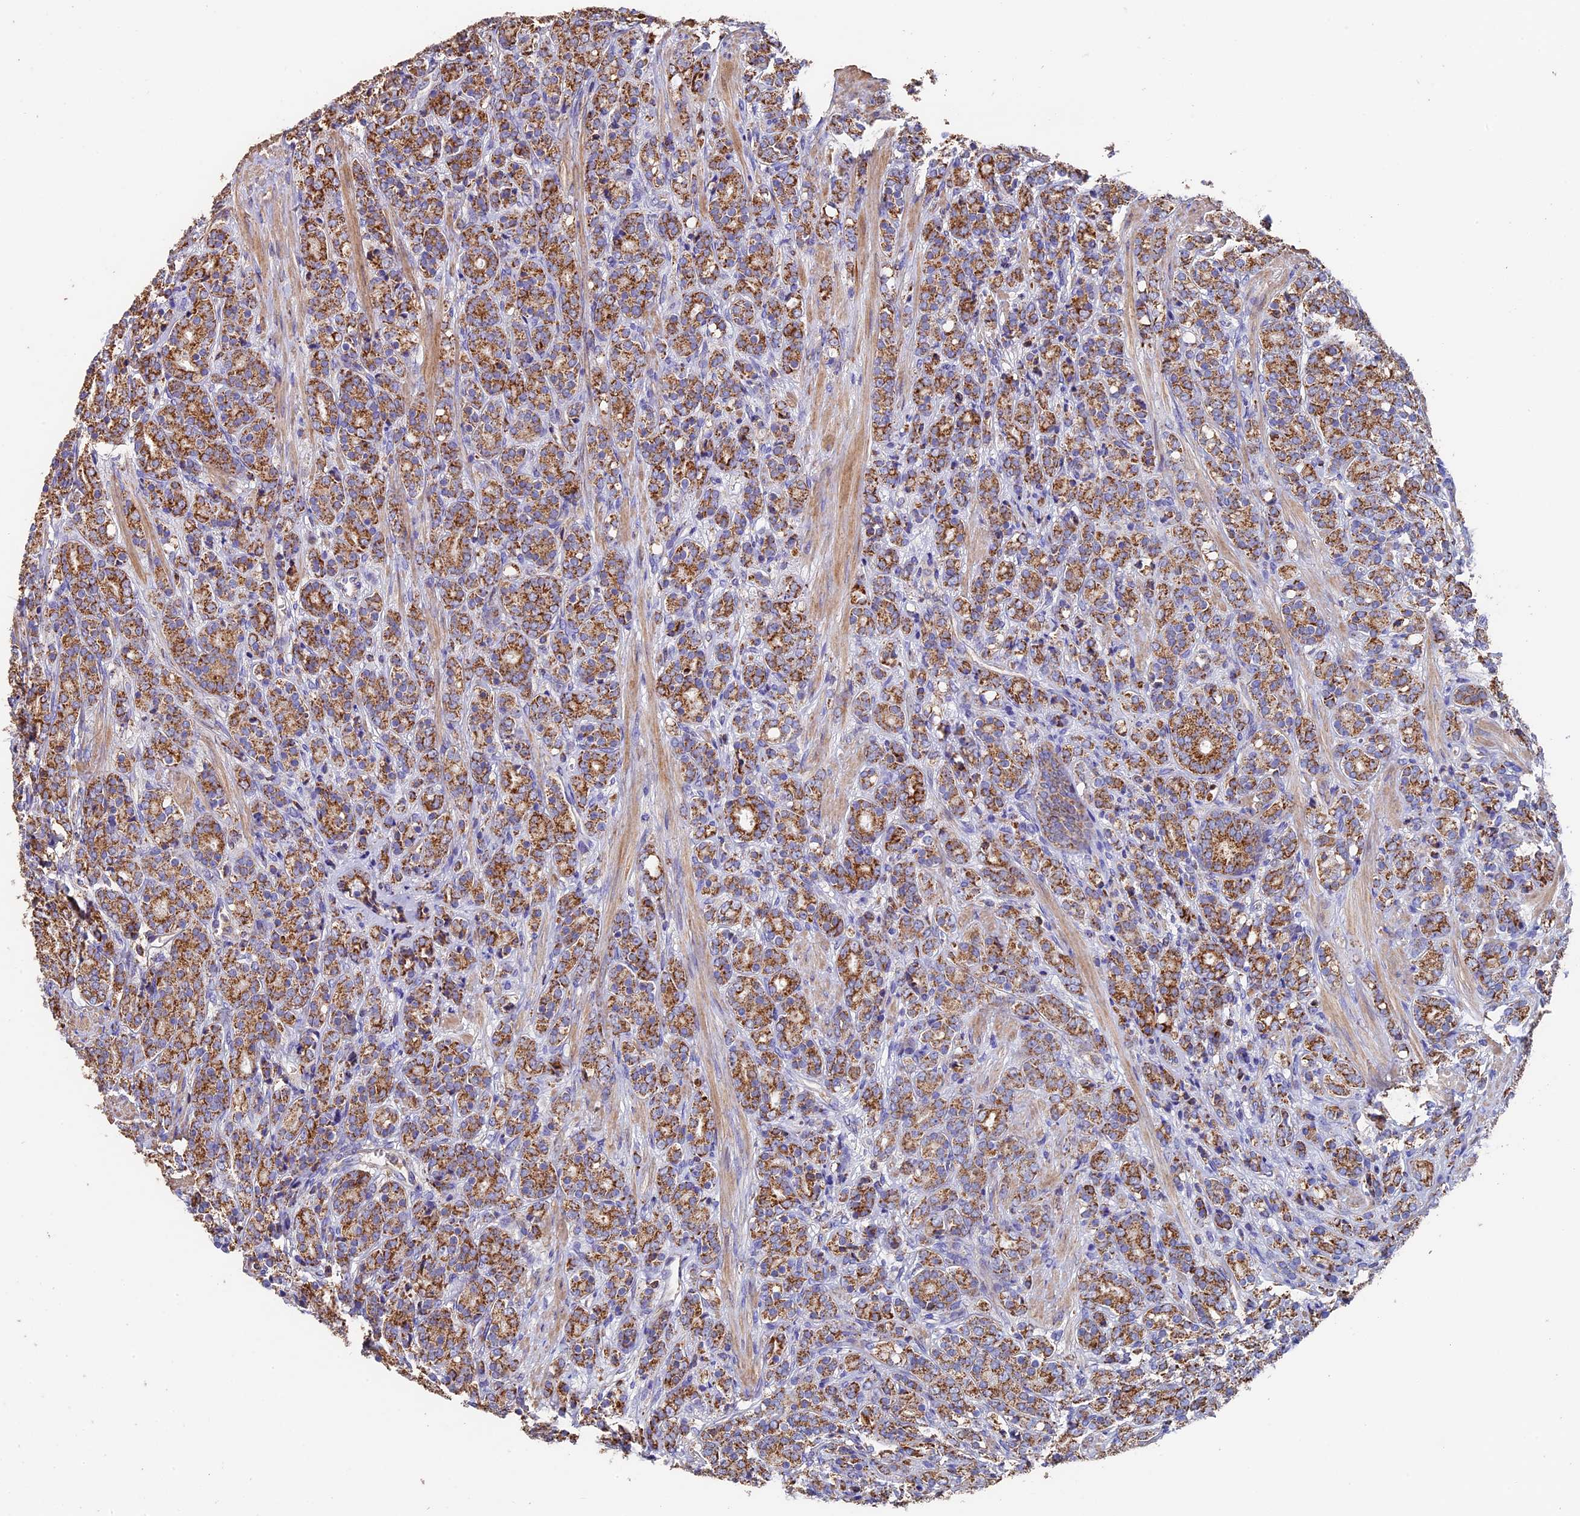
{"staining": {"intensity": "strong", "quantity": ">75%", "location": "cytoplasmic/membranous"}, "tissue": "prostate cancer", "cell_type": "Tumor cells", "image_type": "cancer", "snomed": [{"axis": "morphology", "description": "Adenocarcinoma, High grade"}, {"axis": "topography", "description": "Prostate"}], "caption": "The image reveals immunohistochemical staining of adenocarcinoma (high-grade) (prostate). There is strong cytoplasmic/membranous positivity is seen in approximately >75% of tumor cells.", "gene": "ADAT1", "patient": {"sex": "male", "age": 62}}